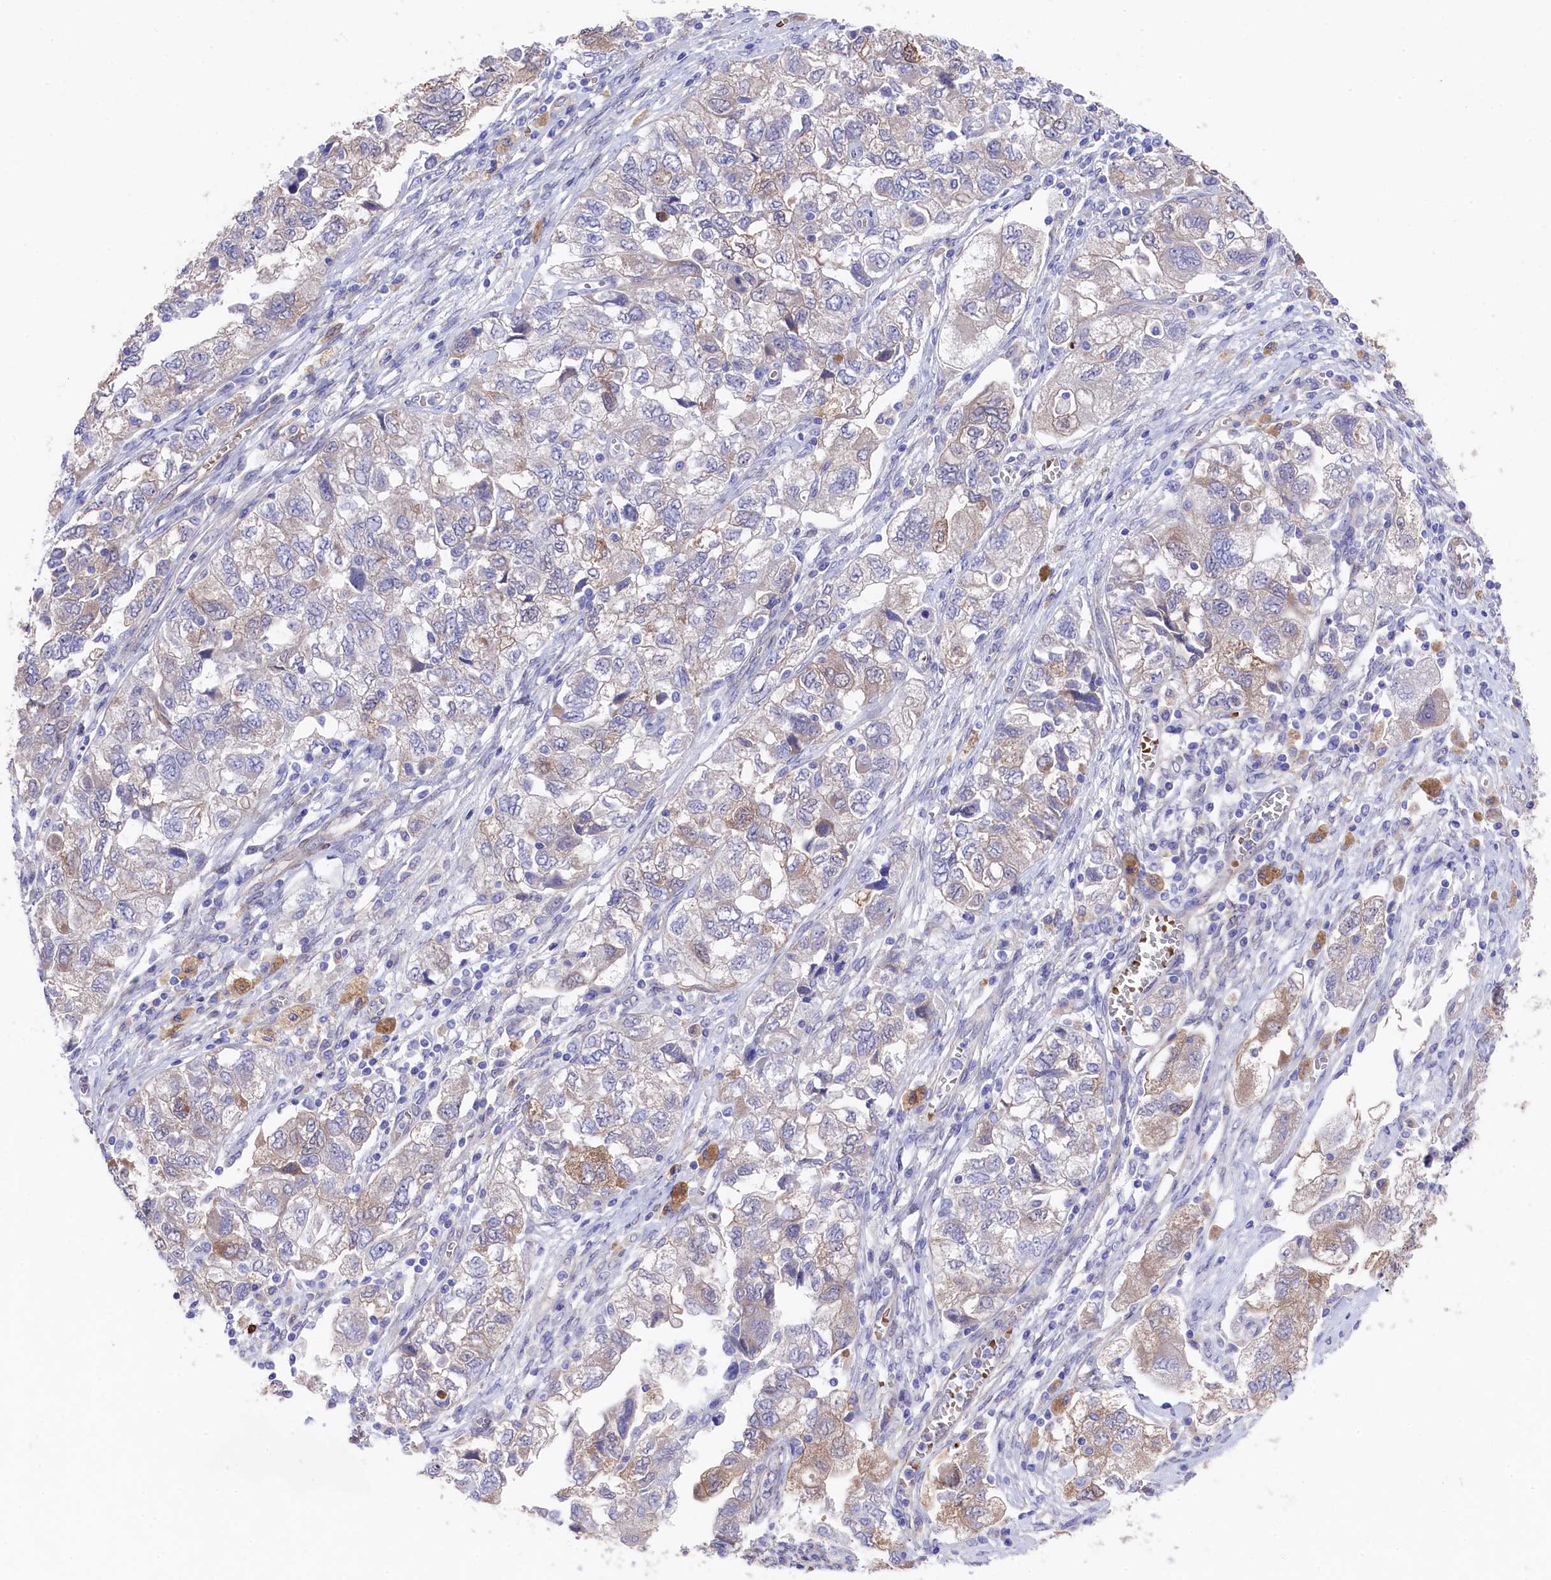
{"staining": {"intensity": "weak", "quantity": "<25%", "location": "cytoplasmic/membranous"}, "tissue": "ovarian cancer", "cell_type": "Tumor cells", "image_type": "cancer", "snomed": [{"axis": "morphology", "description": "Carcinoma, NOS"}, {"axis": "morphology", "description": "Cystadenocarcinoma, serous, NOS"}, {"axis": "topography", "description": "Ovary"}], "caption": "Histopathology image shows no protein positivity in tumor cells of serous cystadenocarcinoma (ovarian) tissue.", "gene": "LHFPL4", "patient": {"sex": "female", "age": 69}}